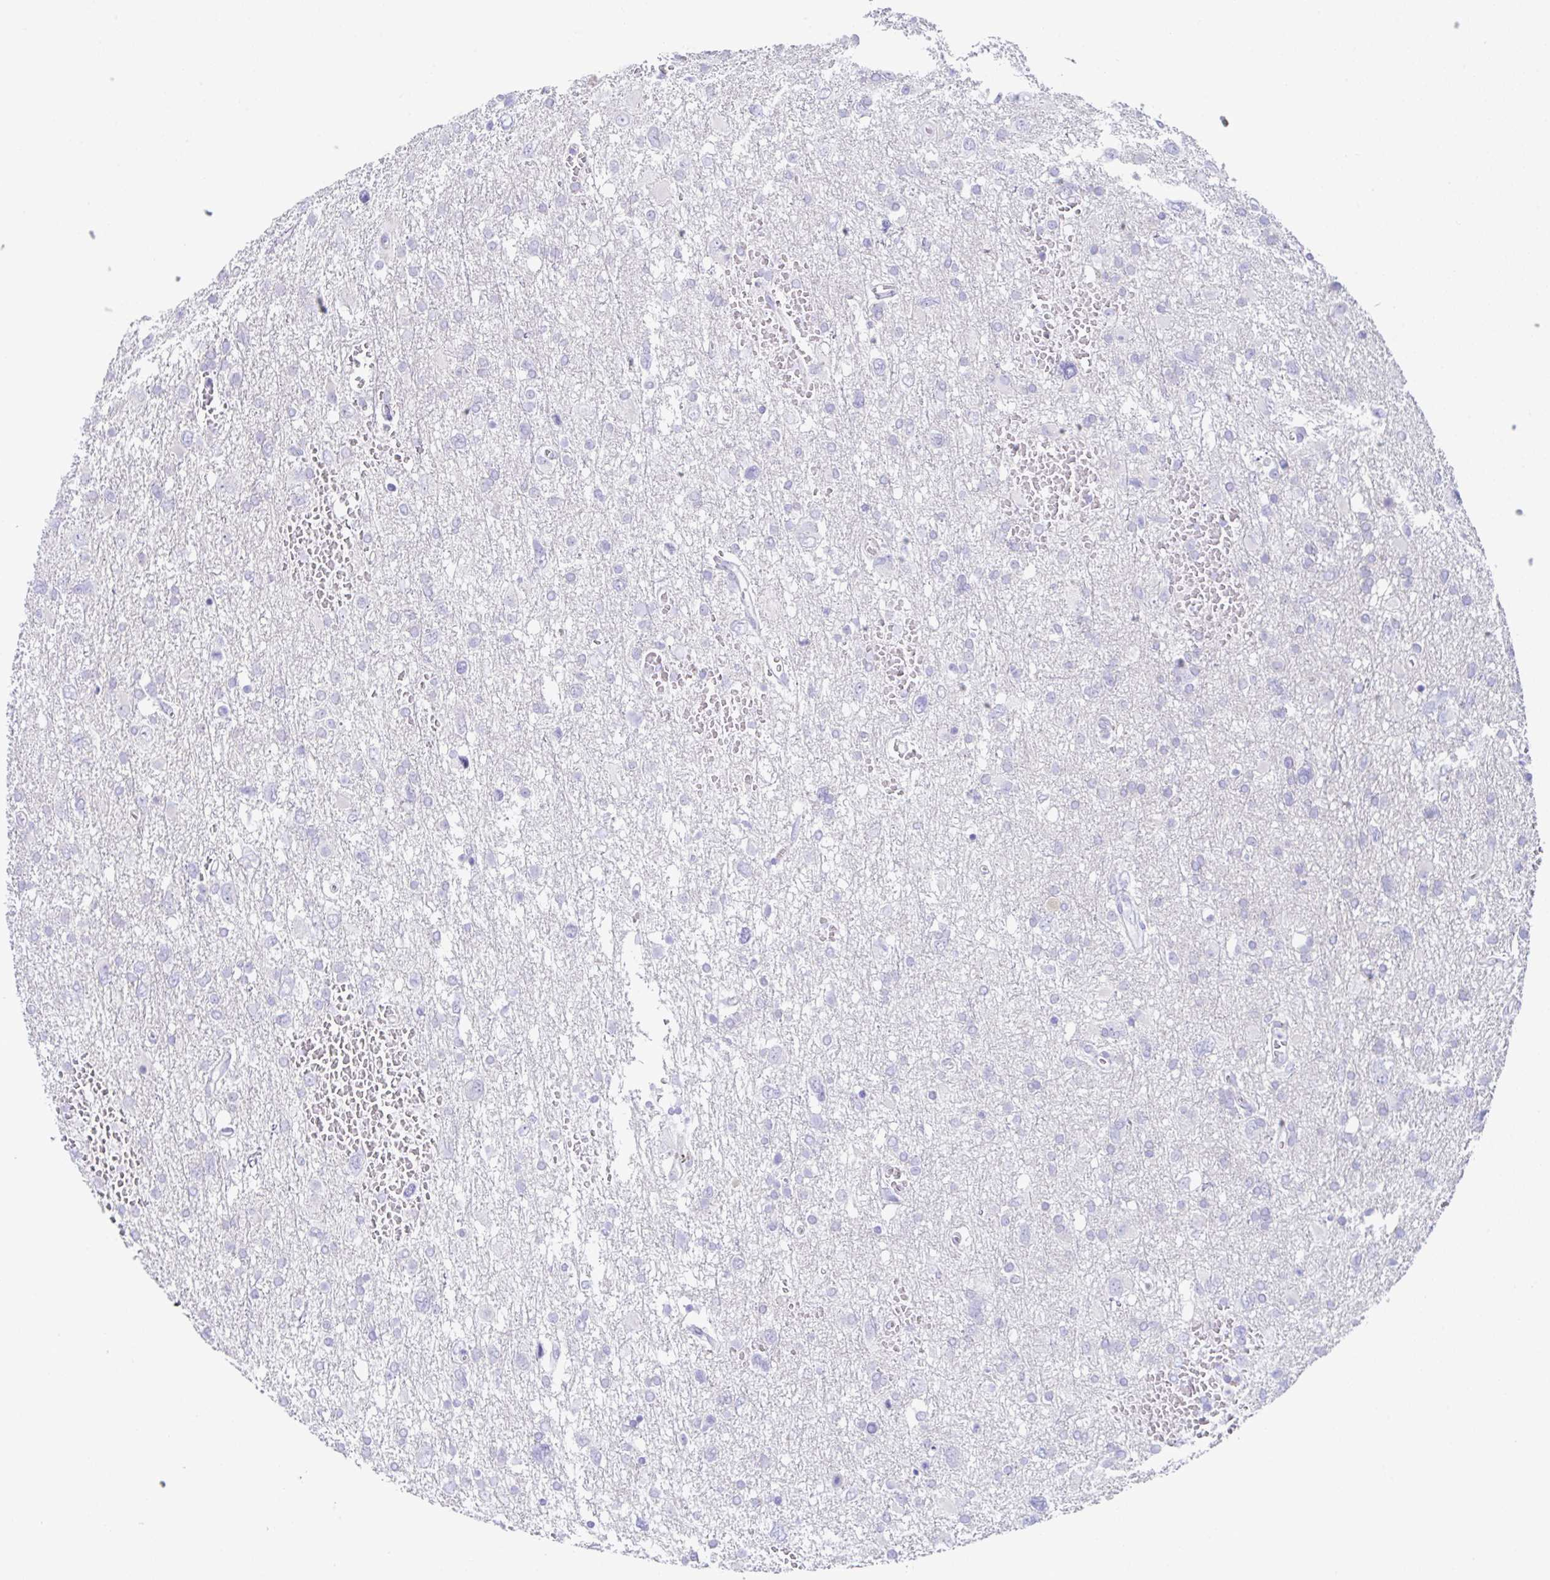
{"staining": {"intensity": "negative", "quantity": "none", "location": "none"}, "tissue": "glioma", "cell_type": "Tumor cells", "image_type": "cancer", "snomed": [{"axis": "morphology", "description": "Glioma, malignant, High grade"}, {"axis": "topography", "description": "Brain"}], "caption": "Immunohistochemistry (IHC) photomicrograph of neoplastic tissue: human glioma stained with DAB (3,3'-diaminobenzidine) shows no significant protein positivity in tumor cells.", "gene": "MED11", "patient": {"sex": "male", "age": 61}}